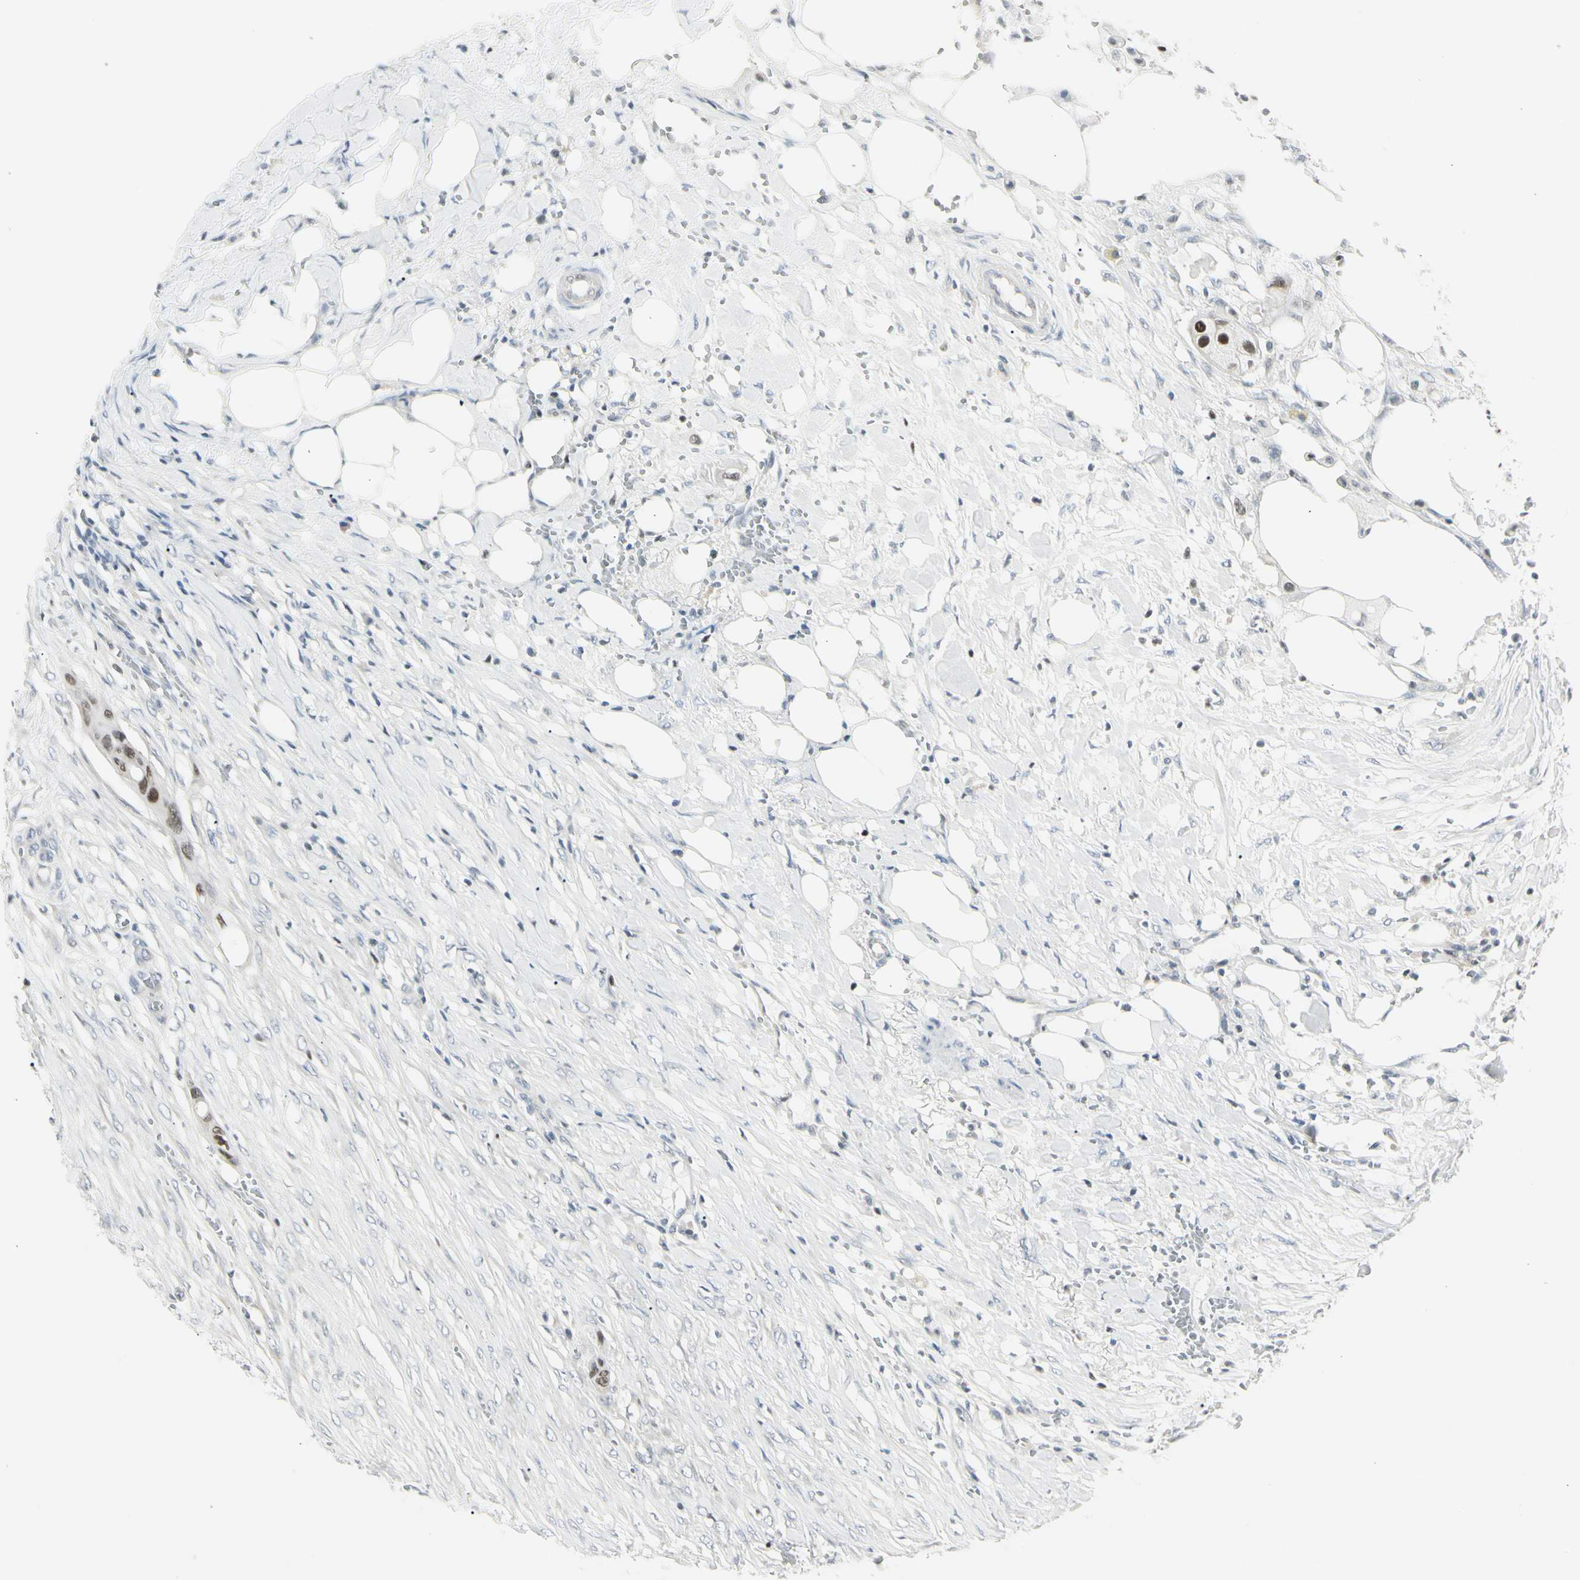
{"staining": {"intensity": "moderate", "quantity": ">75%", "location": "nuclear"}, "tissue": "colorectal cancer", "cell_type": "Tumor cells", "image_type": "cancer", "snomed": [{"axis": "morphology", "description": "Adenocarcinoma, NOS"}, {"axis": "topography", "description": "Colon"}], "caption": "Immunohistochemistry histopathology image of neoplastic tissue: human adenocarcinoma (colorectal) stained using immunohistochemistry displays medium levels of moderate protein expression localized specifically in the nuclear of tumor cells, appearing as a nuclear brown color.", "gene": "ZBTB7B", "patient": {"sex": "female", "age": 57}}